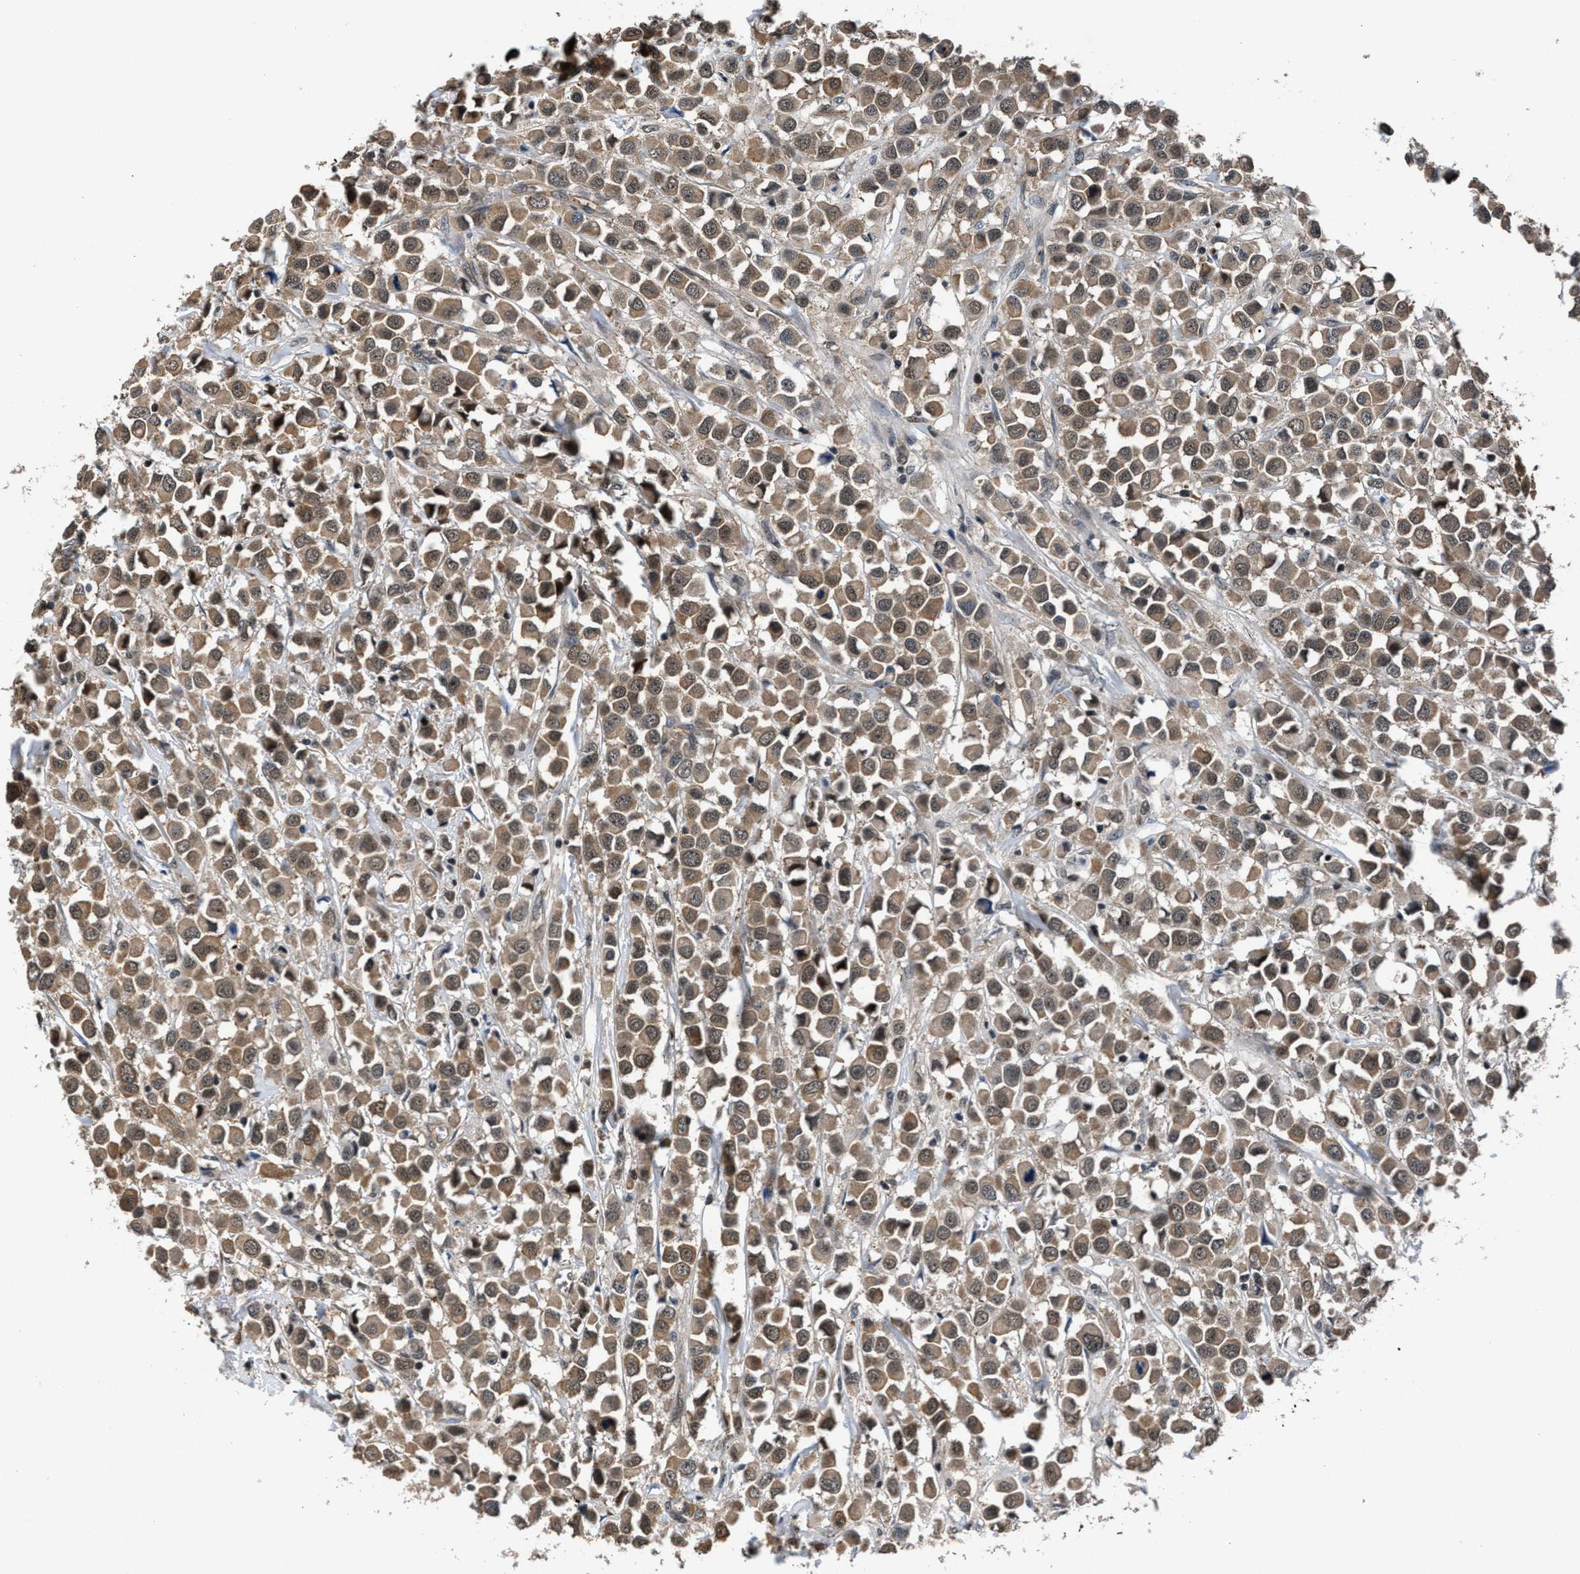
{"staining": {"intensity": "weak", "quantity": ">75%", "location": "cytoplasmic/membranous"}, "tissue": "breast cancer", "cell_type": "Tumor cells", "image_type": "cancer", "snomed": [{"axis": "morphology", "description": "Duct carcinoma"}, {"axis": "topography", "description": "Breast"}], "caption": "The micrograph shows staining of breast cancer, revealing weak cytoplasmic/membranous protein expression (brown color) within tumor cells.", "gene": "RBM33", "patient": {"sex": "female", "age": 61}}